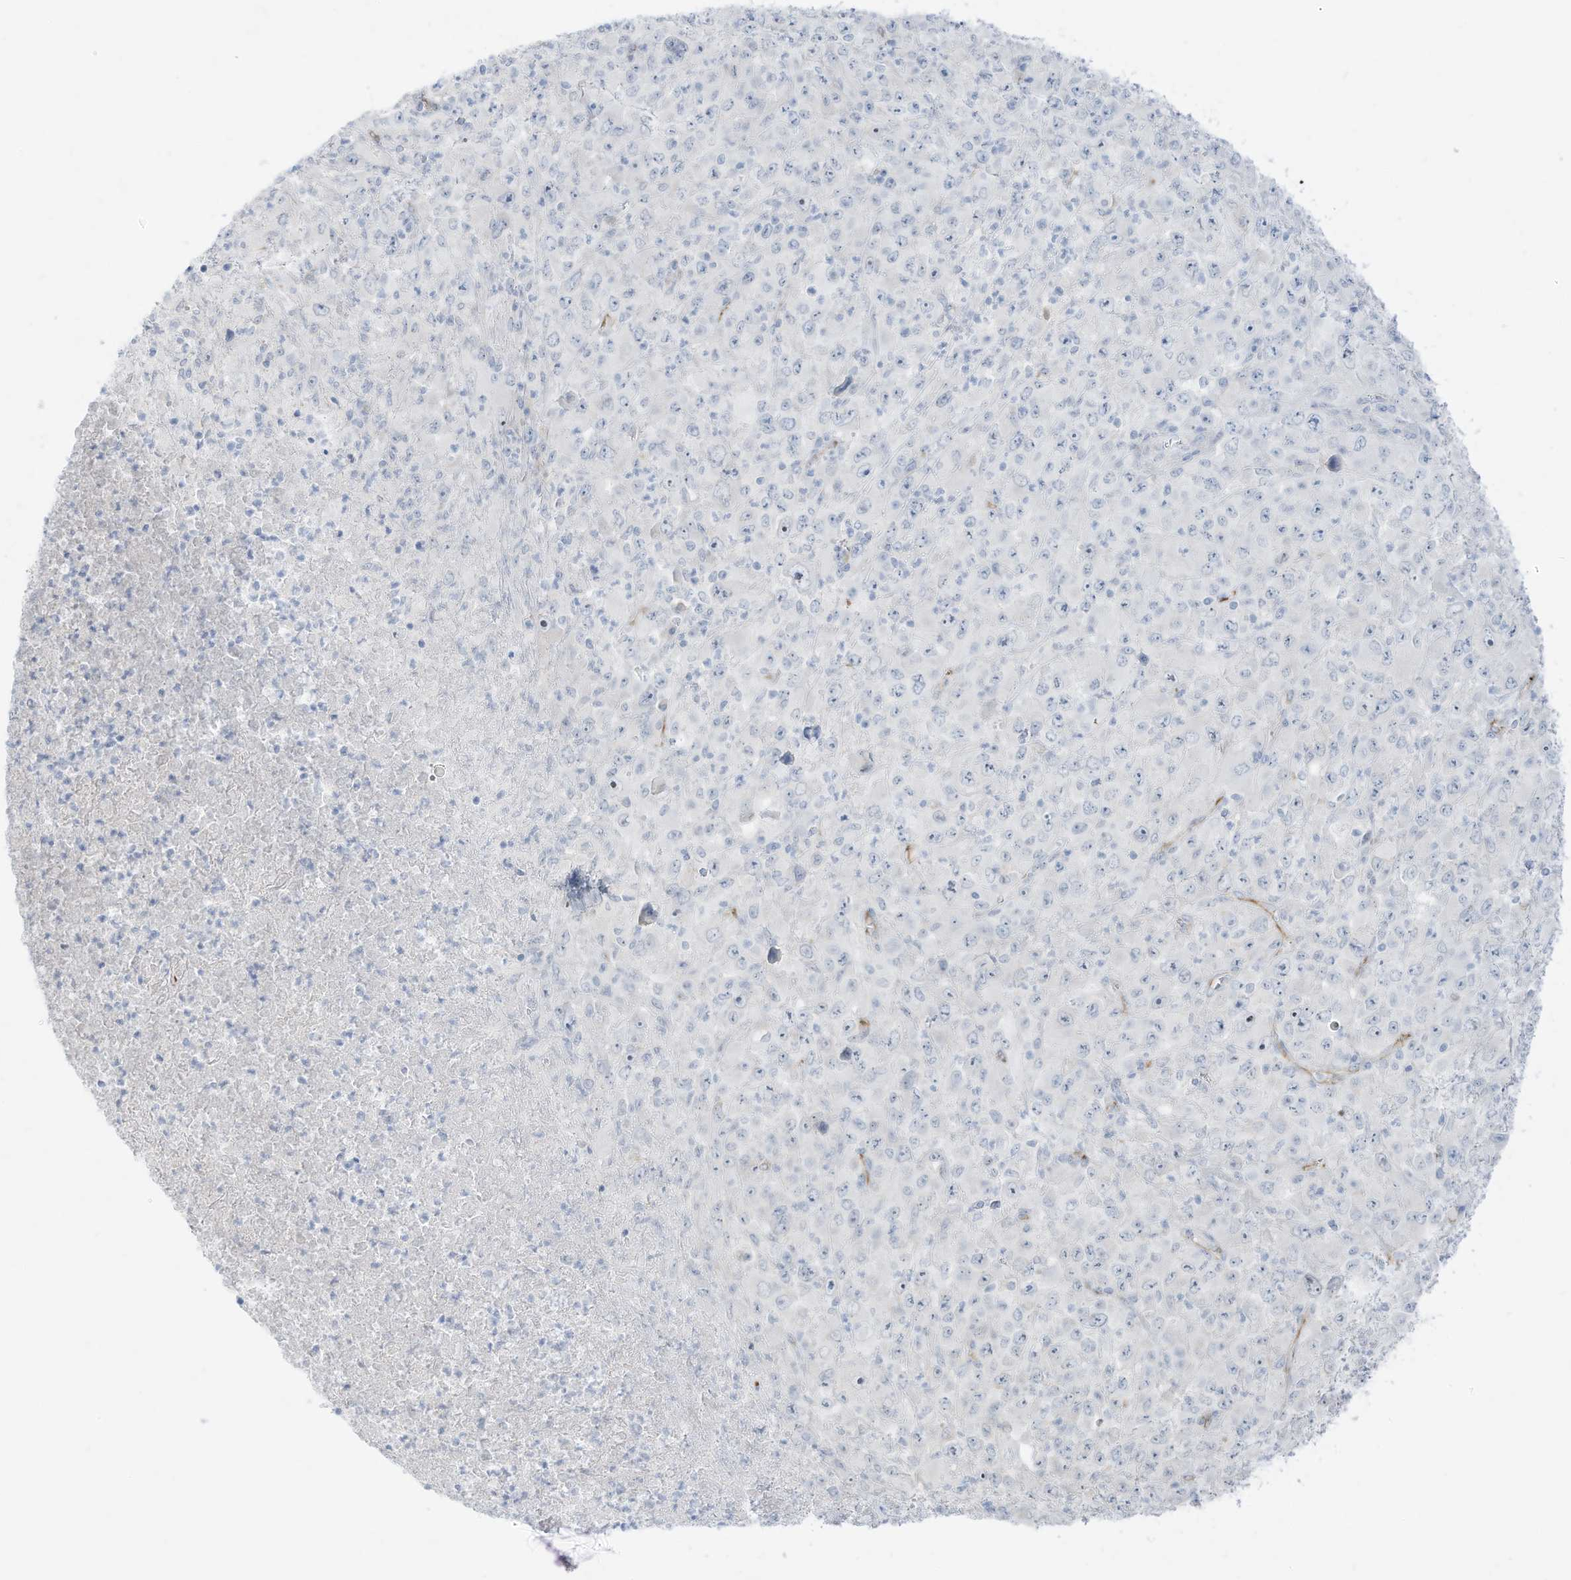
{"staining": {"intensity": "negative", "quantity": "none", "location": "none"}, "tissue": "melanoma", "cell_type": "Tumor cells", "image_type": "cancer", "snomed": [{"axis": "morphology", "description": "Malignant melanoma, Metastatic site"}, {"axis": "topography", "description": "Skin"}], "caption": "Immunohistochemistry (IHC) micrograph of melanoma stained for a protein (brown), which demonstrates no positivity in tumor cells.", "gene": "C11orf87", "patient": {"sex": "female", "age": 56}}